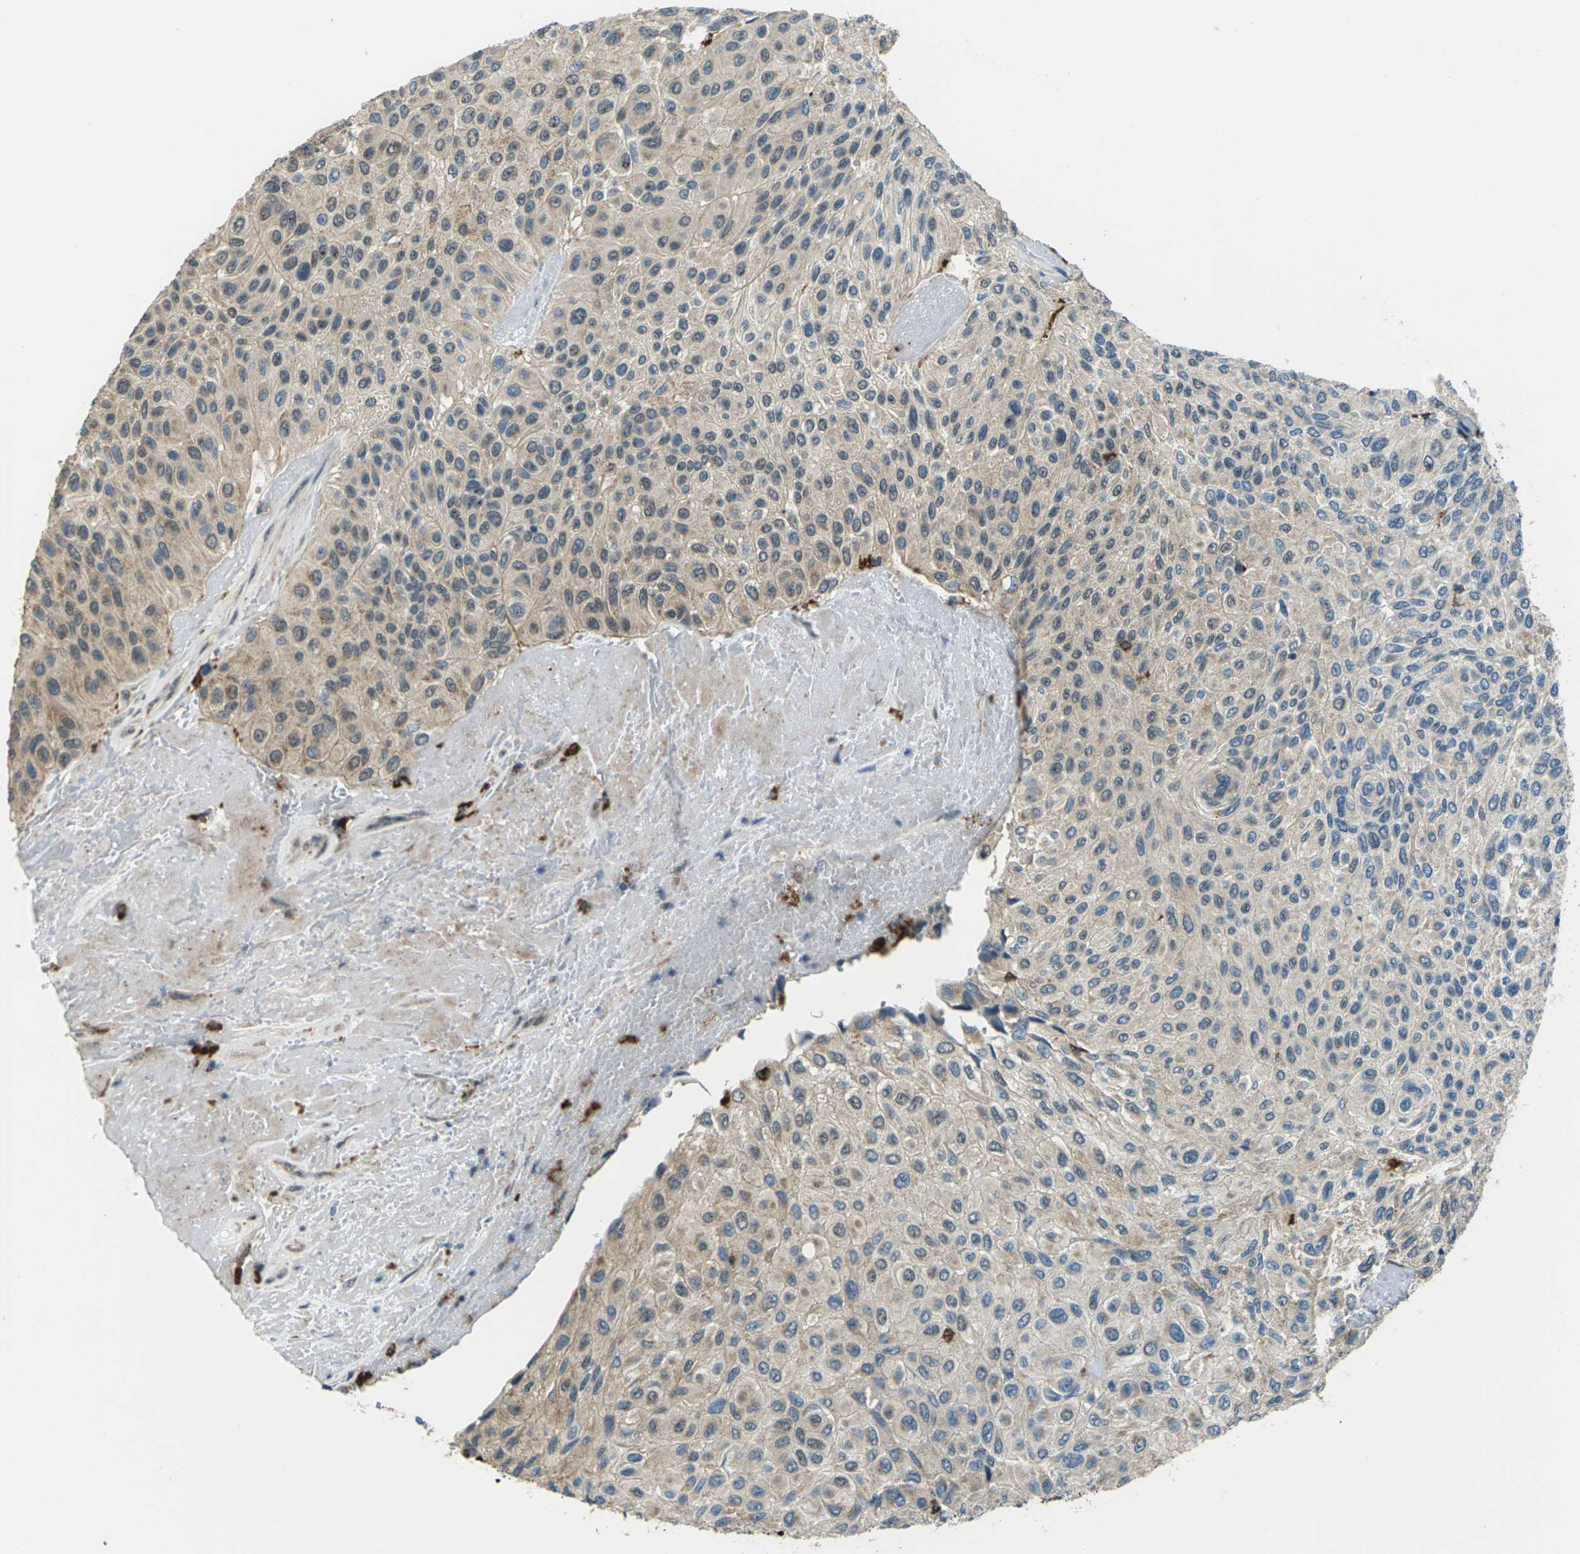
{"staining": {"intensity": "weak", "quantity": "25%-75%", "location": "cytoplasmic/membranous"}, "tissue": "urothelial cancer", "cell_type": "Tumor cells", "image_type": "cancer", "snomed": [{"axis": "morphology", "description": "Urothelial carcinoma, High grade"}, {"axis": "topography", "description": "Urinary bladder"}], "caption": "A low amount of weak cytoplasmic/membranous expression is present in about 25%-75% of tumor cells in urothelial cancer tissue.", "gene": "SLC31A2", "patient": {"sex": "male", "age": 66}}